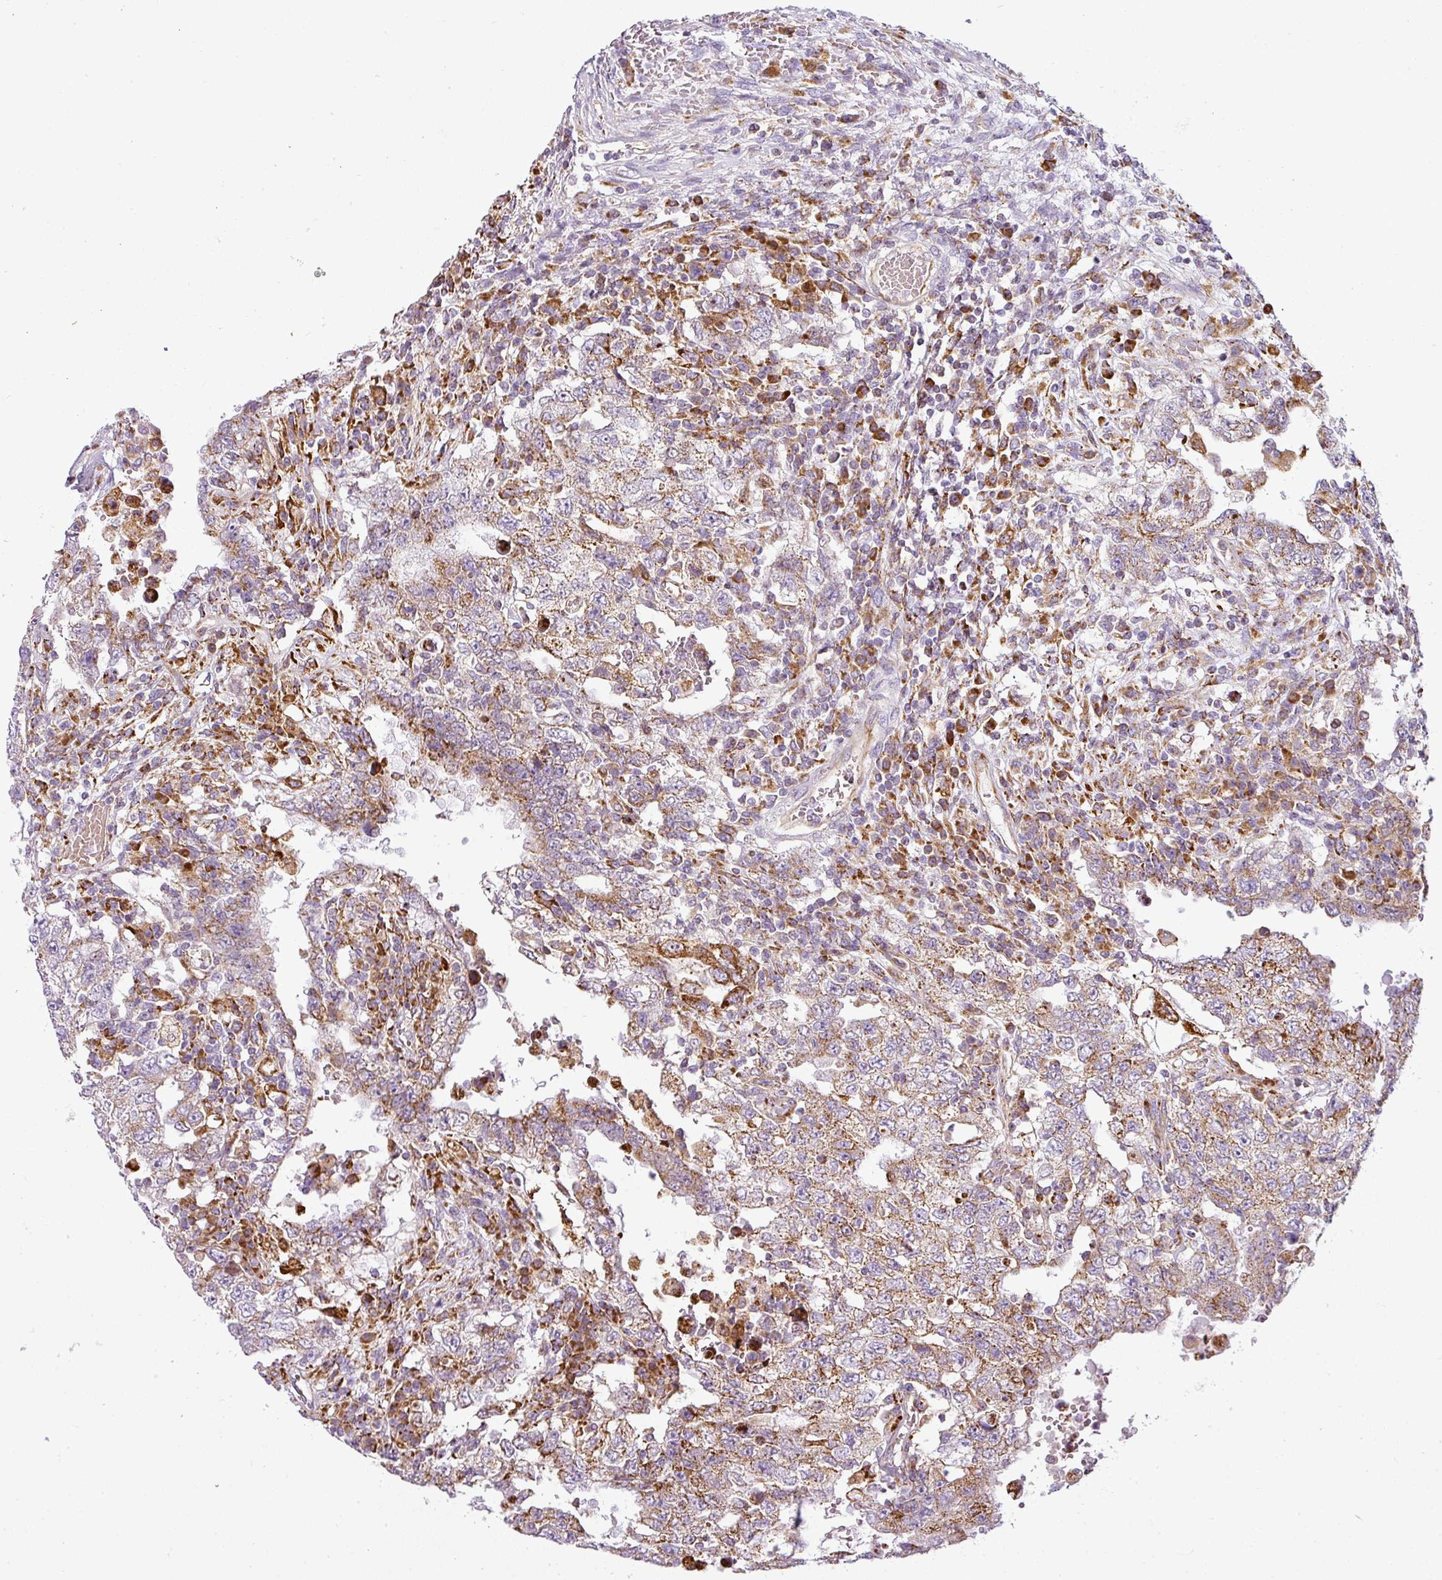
{"staining": {"intensity": "moderate", "quantity": "<25%", "location": "cytoplasmic/membranous"}, "tissue": "testis cancer", "cell_type": "Tumor cells", "image_type": "cancer", "snomed": [{"axis": "morphology", "description": "Carcinoma, Embryonal, NOS"}, {"axis": "topography", "description": "Testis"}], "caption": "Immunohistochemistry (DAB) staining of human testis cancer (embryonal carcinoma) reveals moderate cytoplasmic/membranous protein staining in approximately <25% of tumor cells.", "gene": "ANKRD18A", "patient": {"sex": "male", "age": 26}}